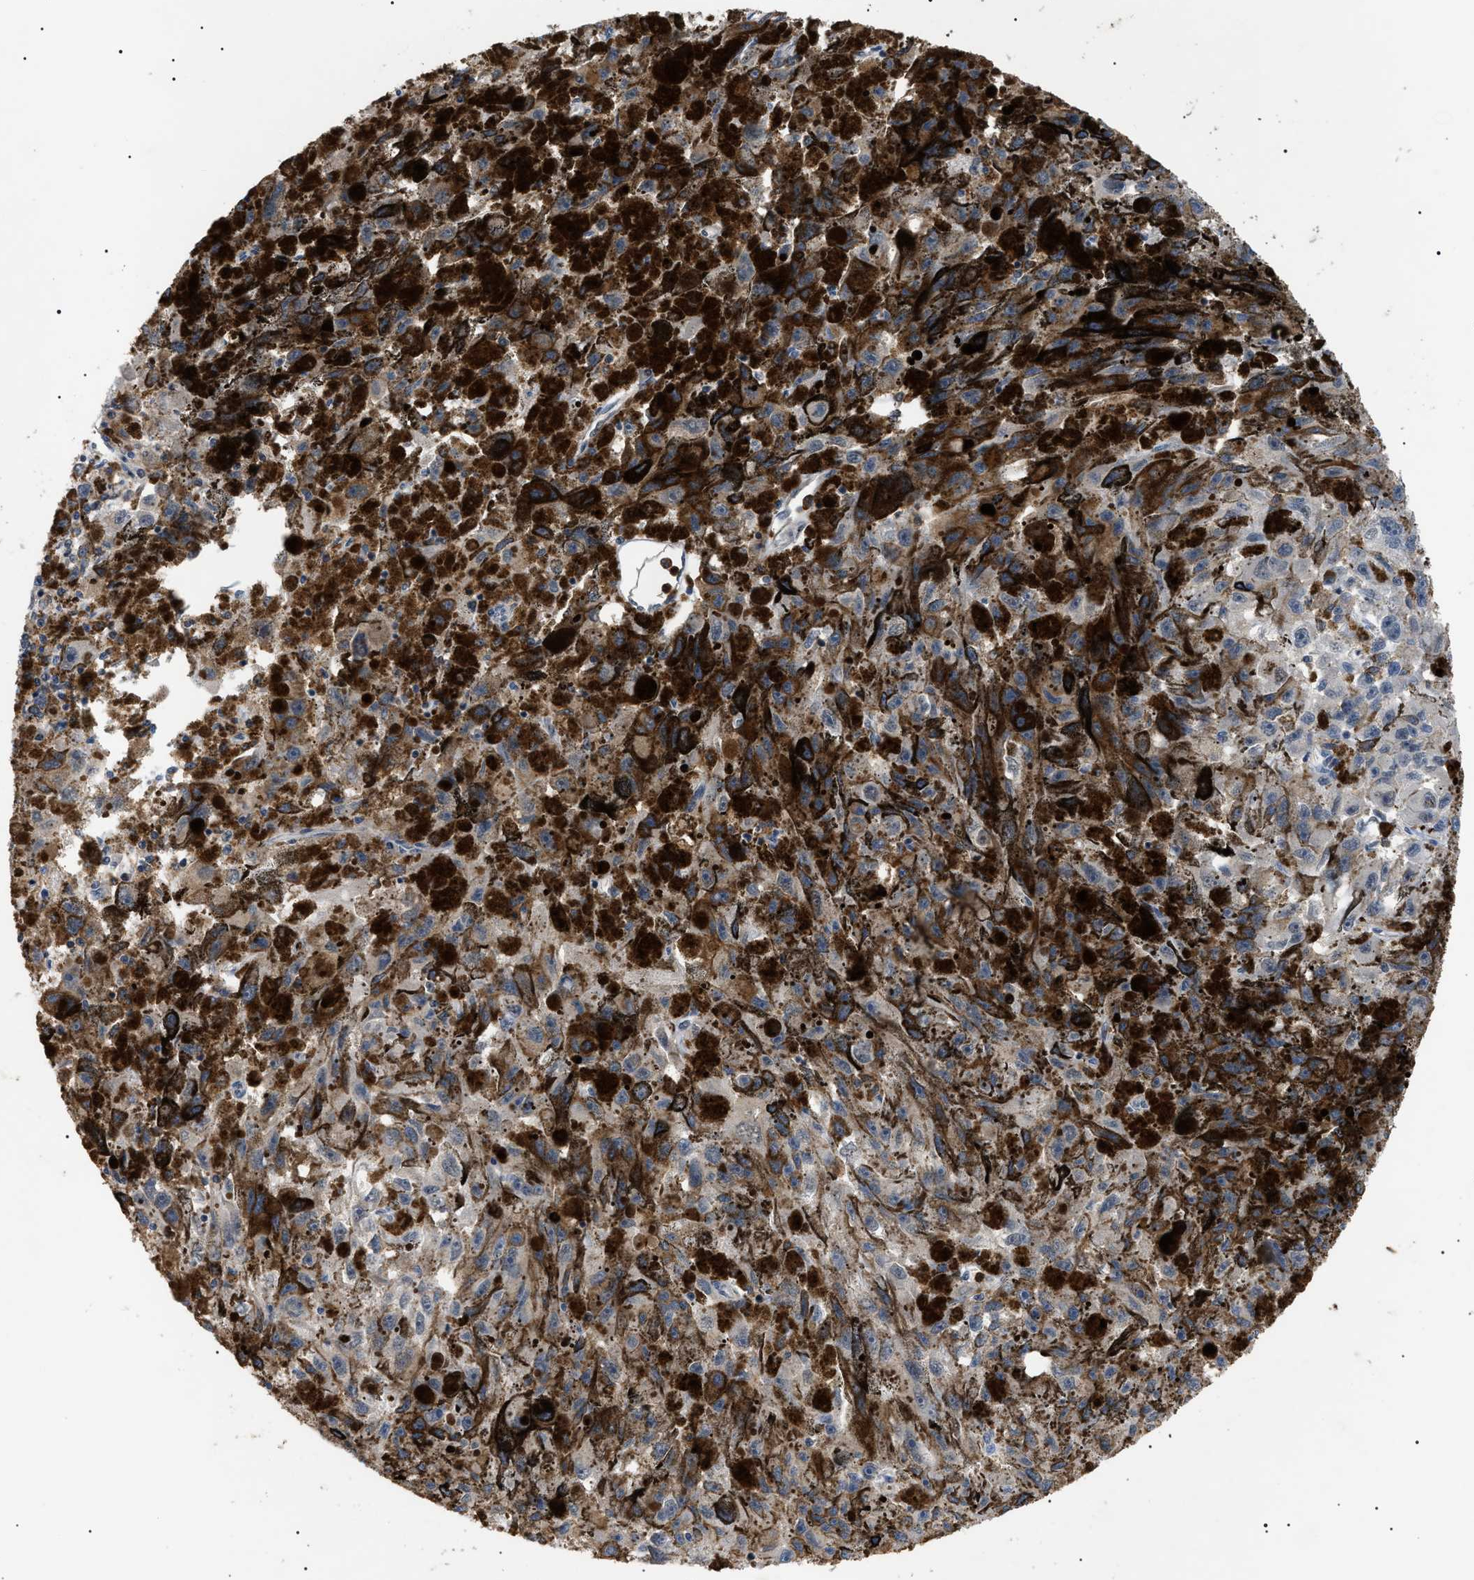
{"staining": {"intensity": "weak", "quantity": ">75%", "location": "cytoplasmic/membranous"}, "tissue": "melanoma", "cell_type": "Tumor cells", "image_type": "cancer", "snomed": [{"axis": "morphology", "description": "Malignant melanoma, NOS"}, {"axis": "topography", "description": "Skin"}], "caption": "DAB immunohistochemical staining of melanoma reveals weak cytoplasmic/membranous protein positivity in approximately >75% of tumor cells. The staining was performed using DAB, with brown indicating positive protein expression. Nuclei are stained blue with hematoxylin.", "gene": "CD300A", "patient": {"sex": "female", "age": 104}}